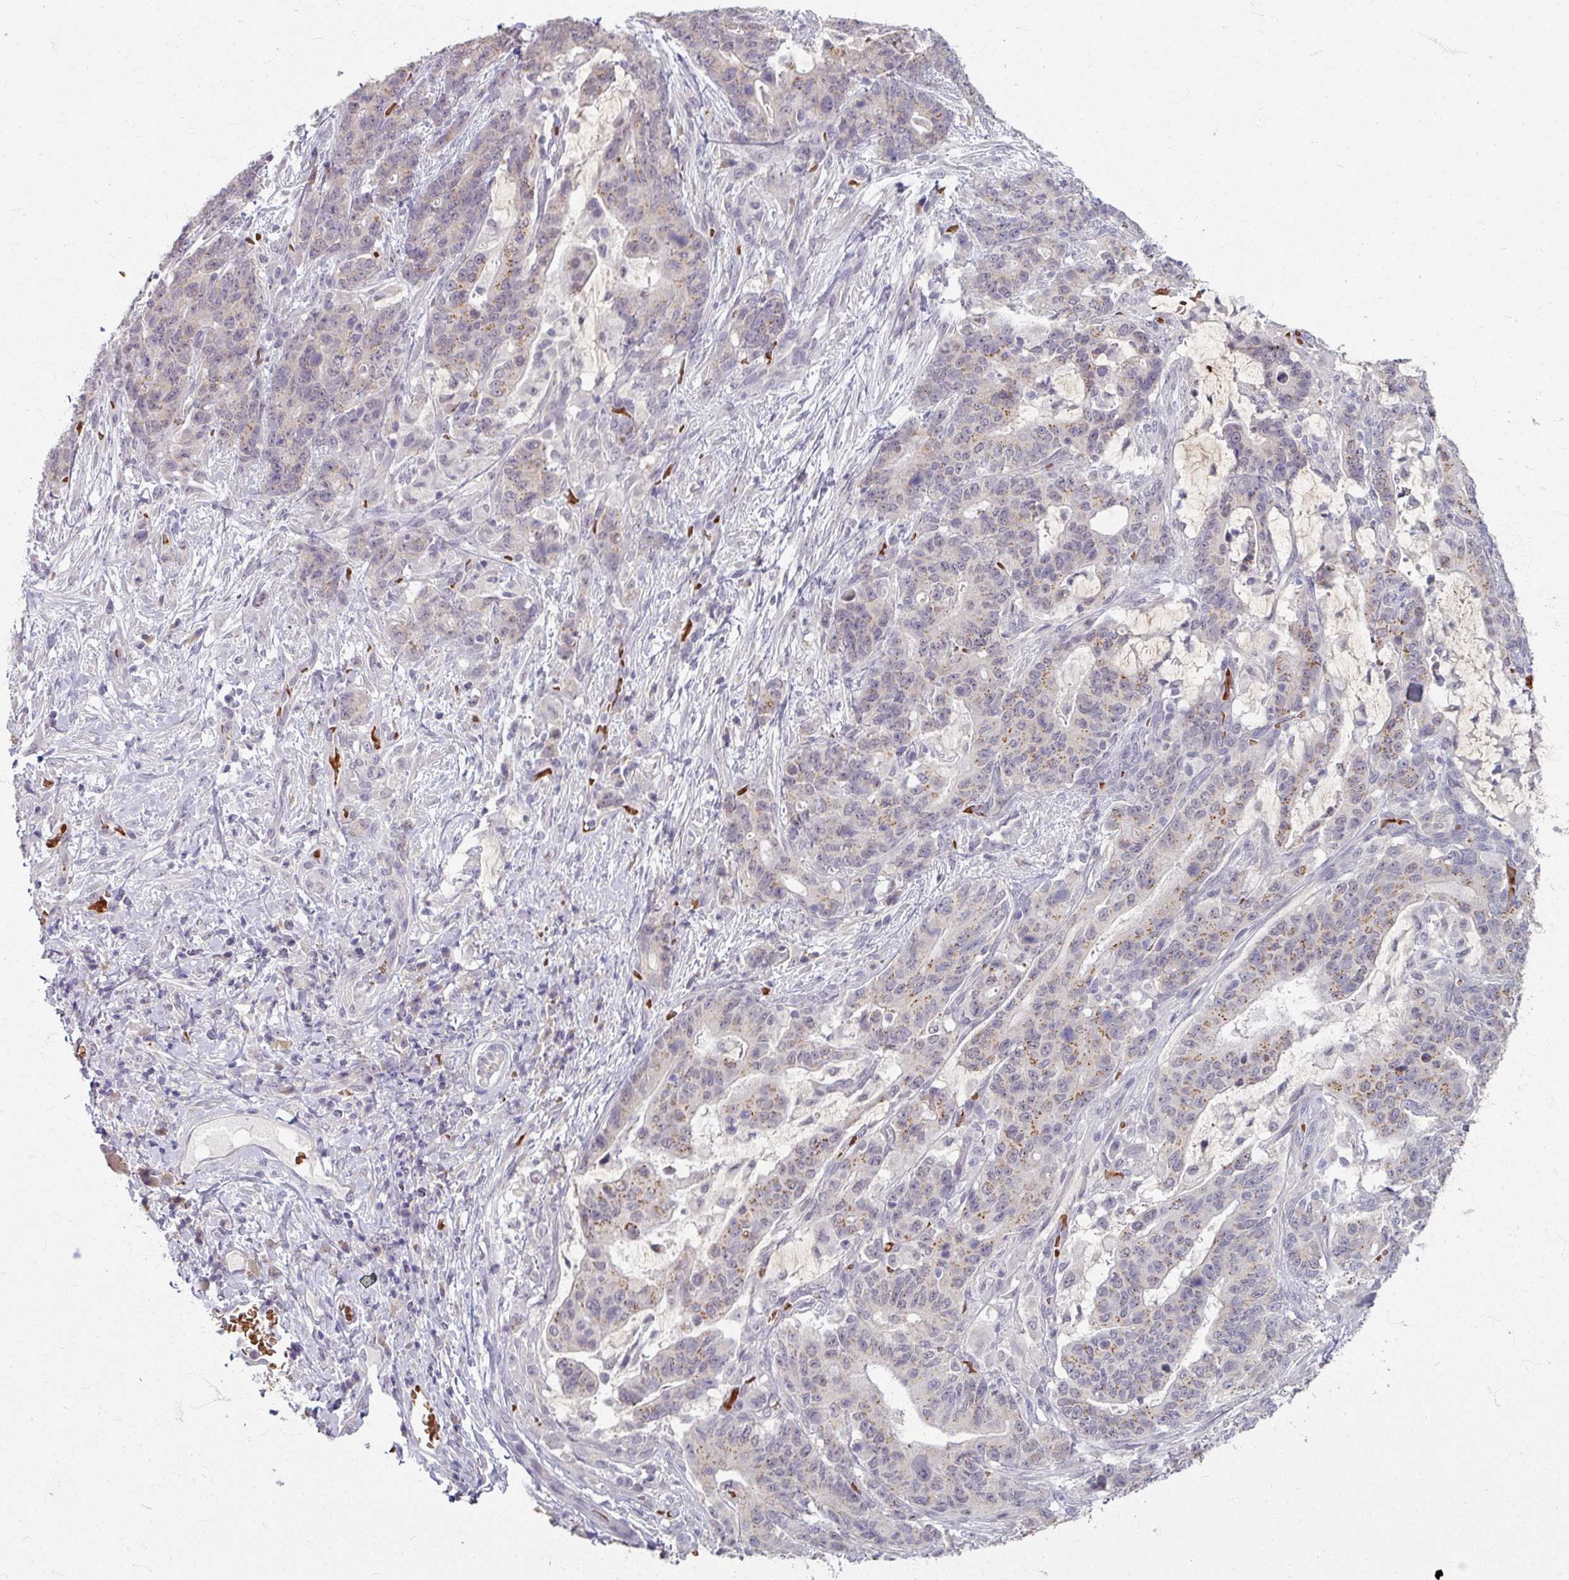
{"staining": {"intensity": "moderate", "quantity": "<25%", "location": "cytoplasmic/membranous"}, "tissue": "stomach cancer", "cell_type": "Tumor cells", "image_type": "cancer", "snomed": [{"axis": "morphology", "description": "Normal tissue, NOS"}, {"axis": "morphology", "description": "Adenocarcinoma, NOS"}, {"axis": "topography", "description": "Stomach"}], "caption": "Protein positivity by immunohistochemistry displays moderate cytoplasmic/membranous staining in about <25% of tumor cells in stomach cancer.", "gene": "KMT5C", "patient": {"sex": "female", "age": 64}}